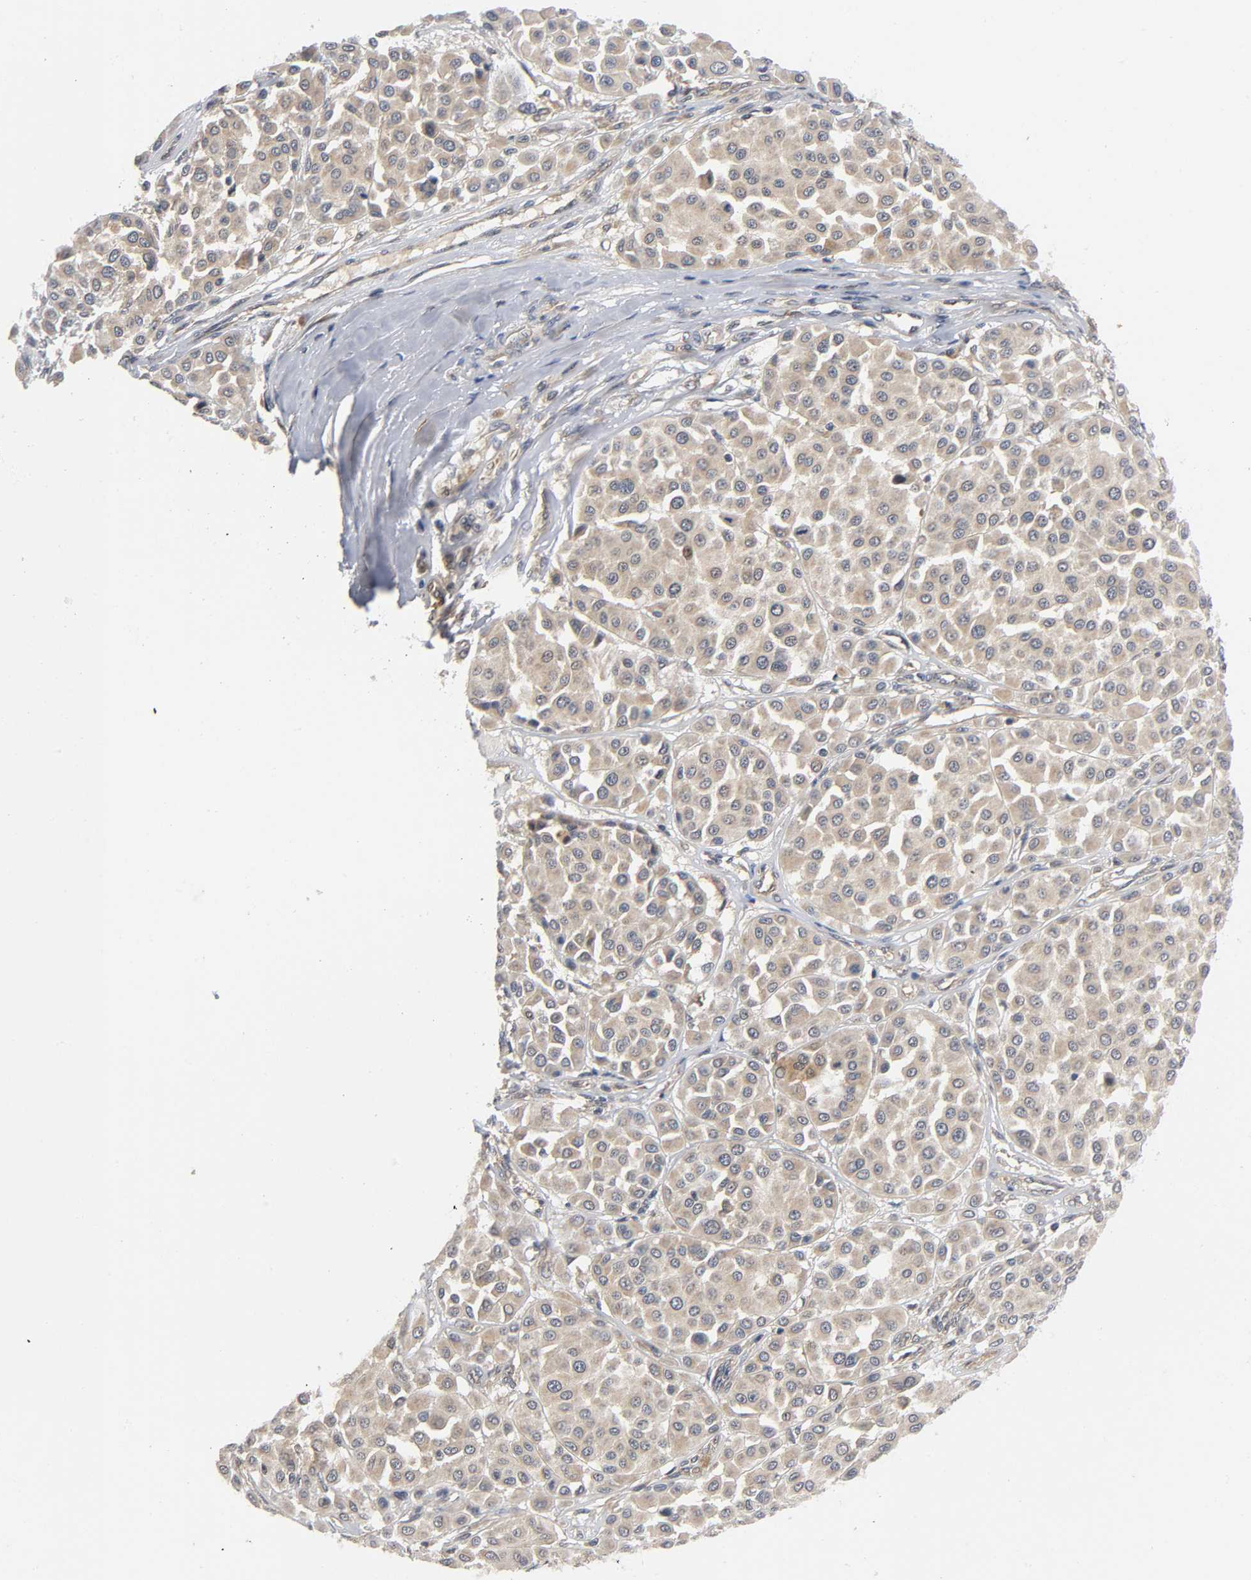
{"staining": {"intensity": "weak", "quantity": ">75%", "location": "cytoplasmic/membranous"}, "tissue": "melanoma", "cell_type": "Tumor cells", "image_type": "cancer", "snomed": [{"axis": "morphology", "description": "Malignant melanoma, Metastatic site"}, {"axis": "topography", "description": "Soft tissue"}], "caption": "Protein analysis of malignant melanoma (metastatic site) tissue displays weak cytoplasmic/membranous positivity in about >75% of tumor cells. (Stains: DAB (3,3'-diaminobenzidine) in brown, nuclei in blue, Microscopy: brightfield microscopy at high magnification).", "gene": "MAPK8", "patient": {"sex": "male", "age": 41}}